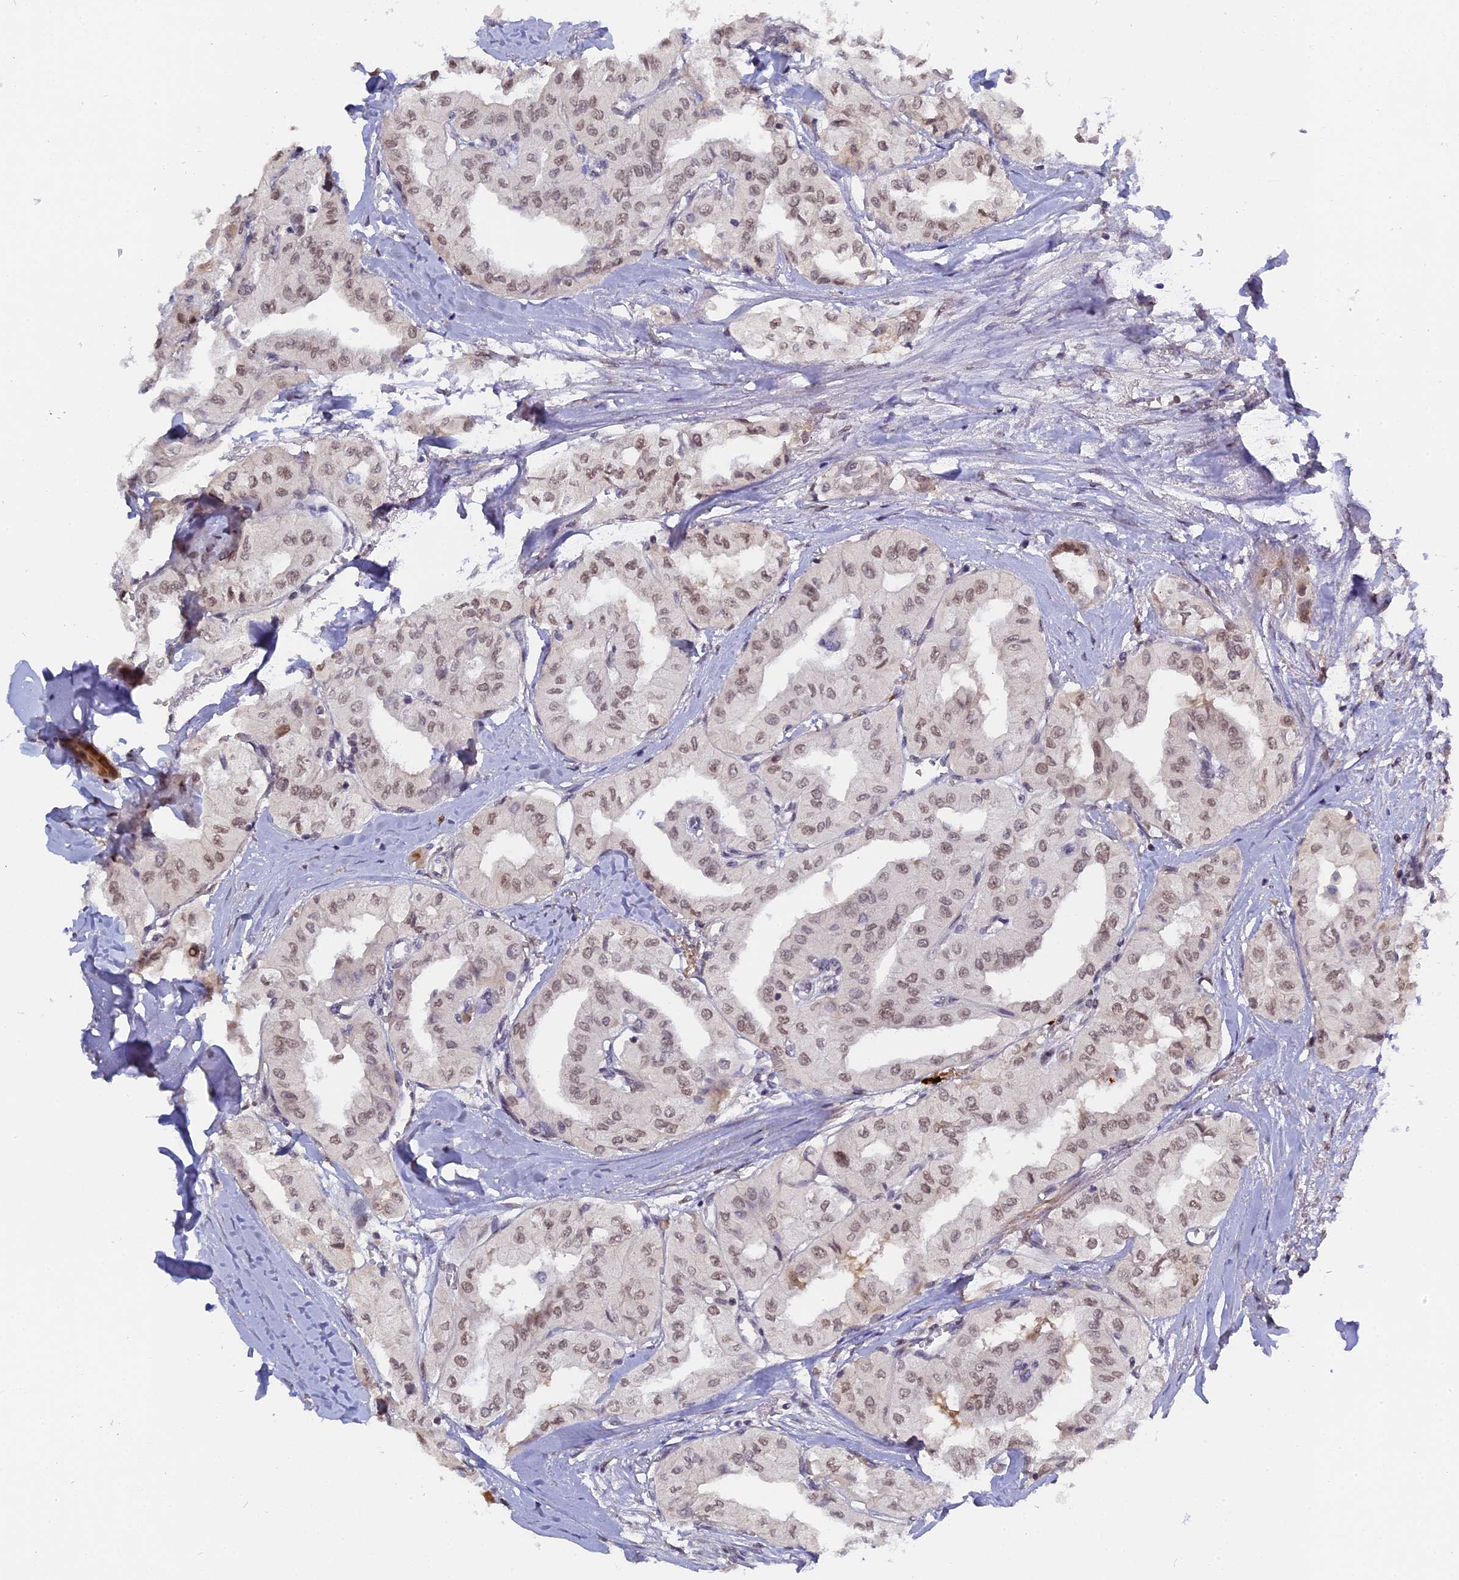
{"staining": {"intensity": "weak", "quantity": ">75%", "location": "nuclear"}, "tissue": "thyroid cancer", "cell_type": "Tumor cells", "image_type": "cancer", "snomed": [{"axis": "morphology", "description": "Papillary adenocarcinoma, NOS"}, {"axis": "topography", "description": "Thyroid gland"}], "caption": "Immunohistochemical staining of human thyroid cancer shows low levels of weak nuclear positivity in approximately >75% of tumor cells. Using DAB (brown) and hematoxylin (blue) stains, captured at high magnification using brightfield microscopy.", "gene": "PYGO1", "patient": {"sex": "female", "age": 59}}